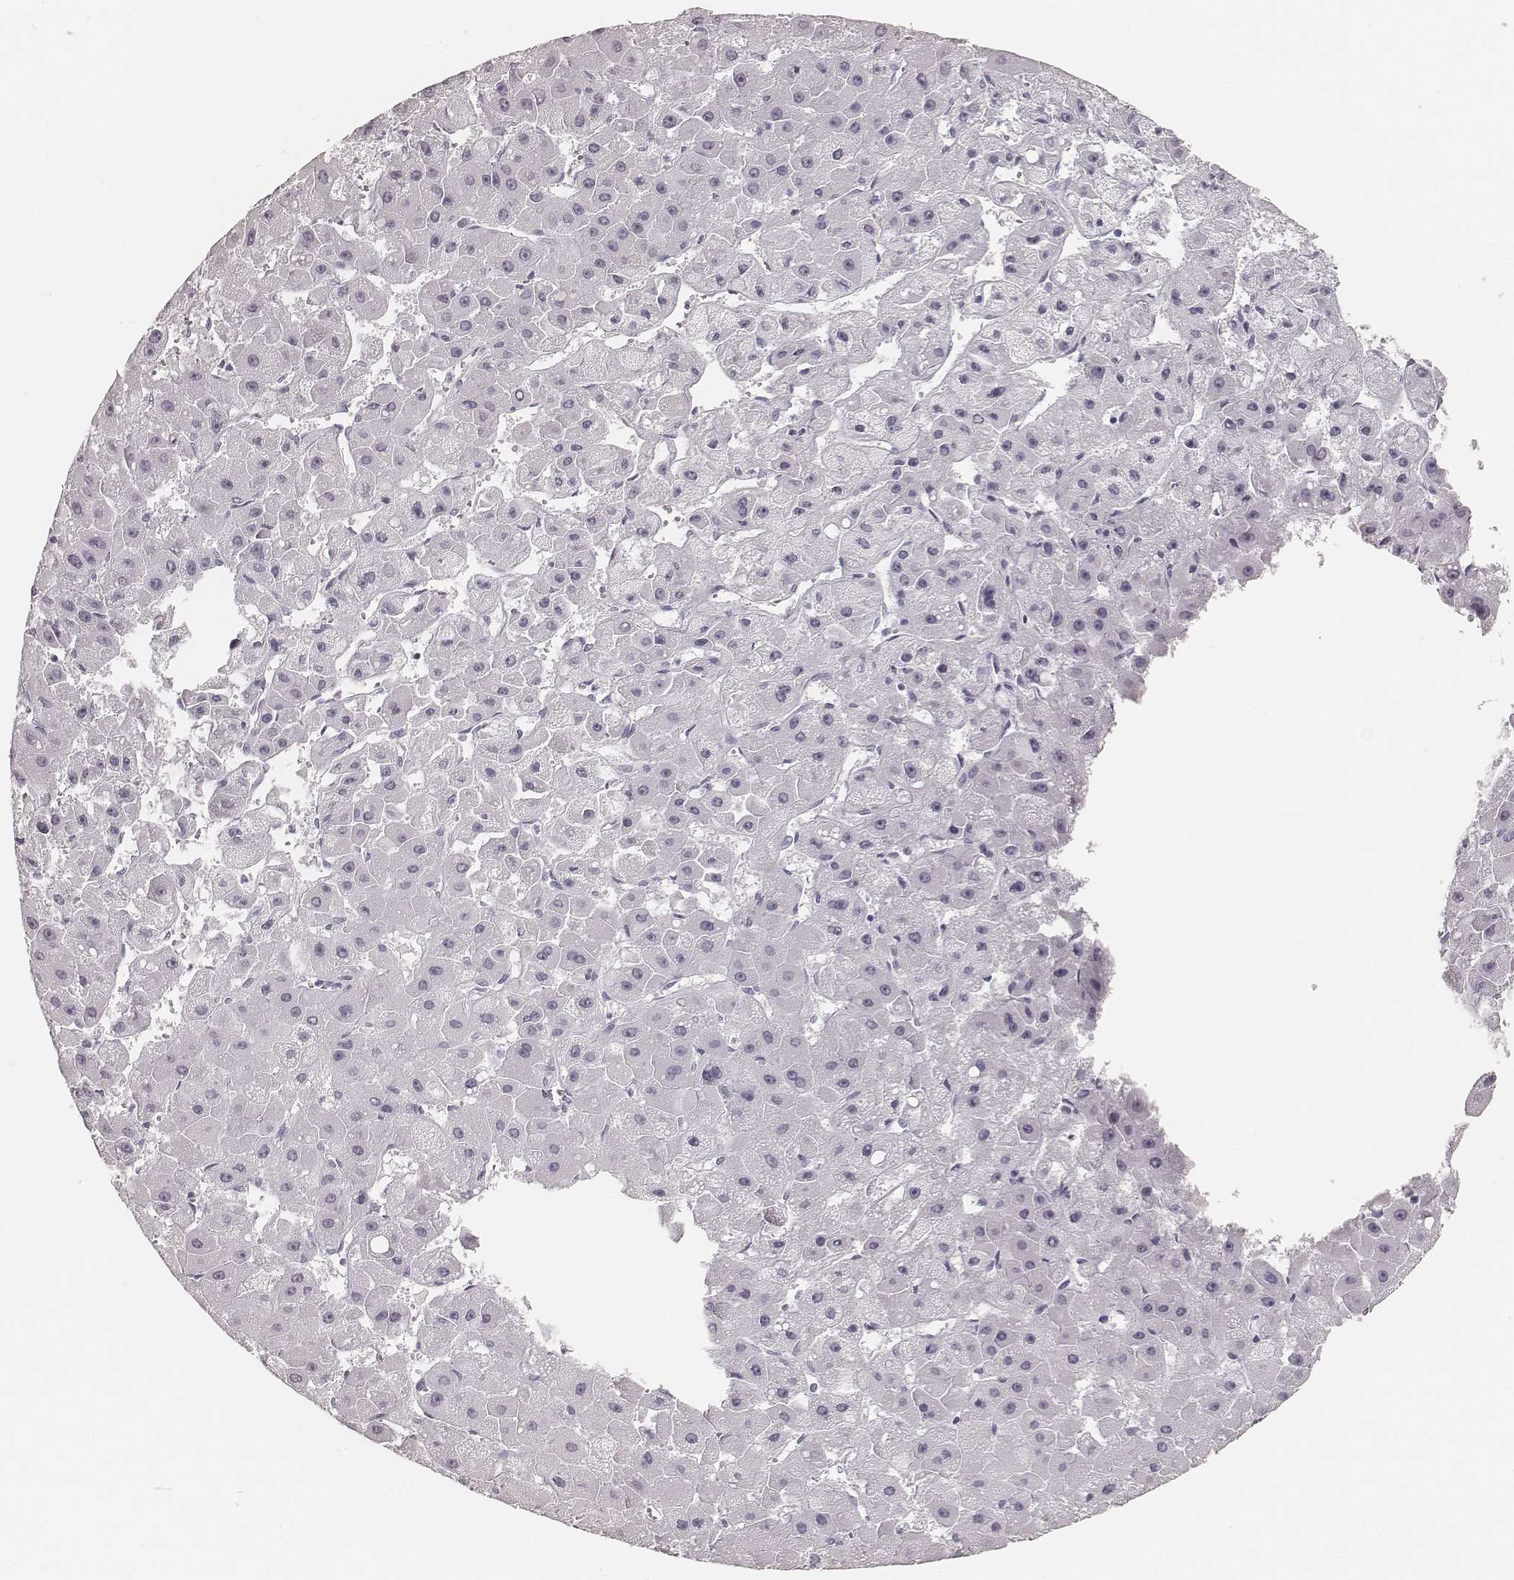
{"staining": {"intensity": "negative", "quantity": "none", "location": "none"}, "tissue": "liver cancer", "cell_type": "Tumor cells", "image_type": "cancer", "snomed": [{"axis": "morphology", "description": "Carcinoma, Hepatocellular, NOS"}, {"axis": "topography", "description": "Liver"}], "caption": "This micrograph is of liver hepatocellular carcinoma stained with immunohistochemistry (IHC) to label a protein in brown with the nuclei are counter-stained blue. There is no expression in tumor cells.", "gene": "KRT82", "patient": {"sex": "female", "age": 25}}